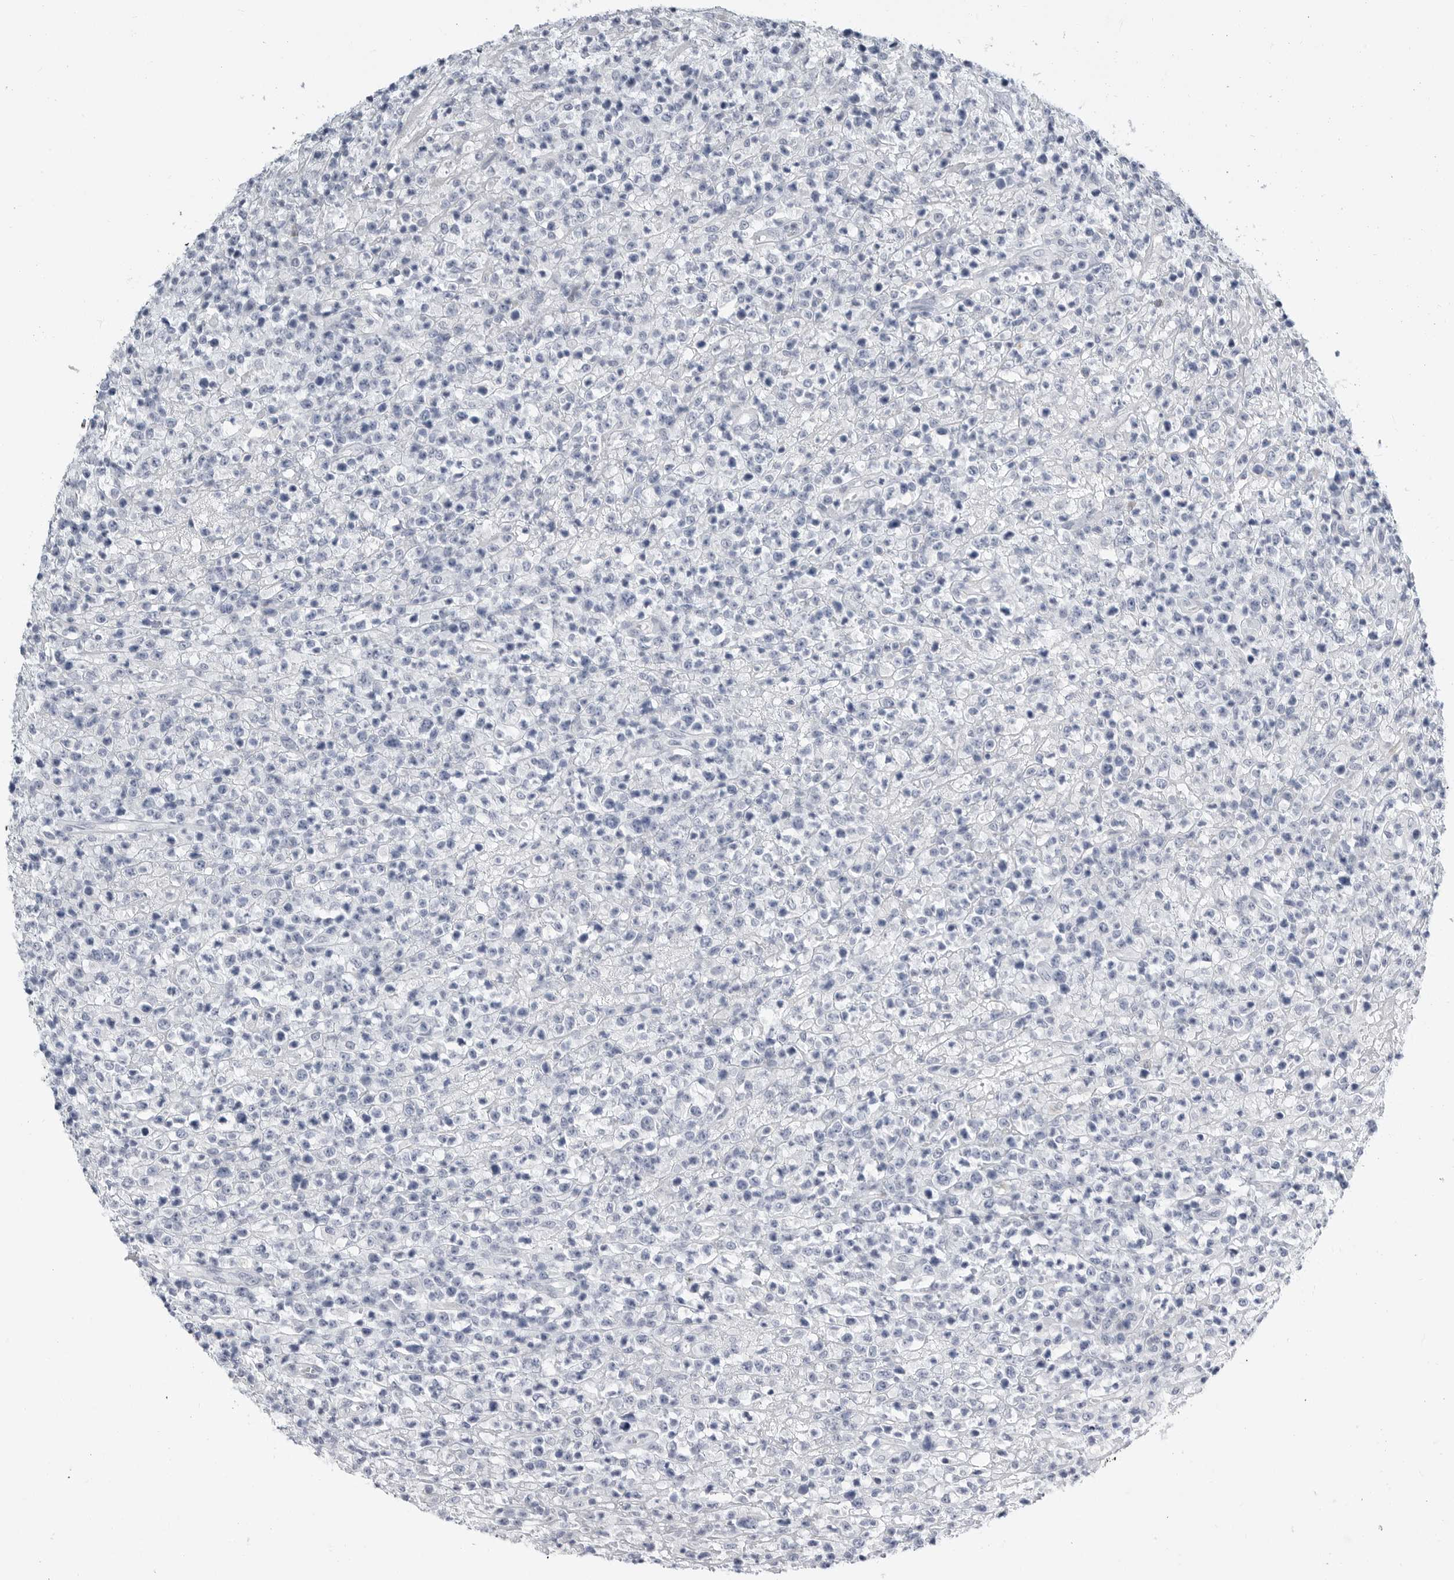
{"staining": {"intensity": "negative", "quantity": "none", "location": "none"}, "tissue": "lymphoma", "cell_type": "Tumor cells", "image_type": "cancer", "snomed": [{"axis": "morphology", "description": "Malignant lymphoma, non-Hodgkin's type, High grade"}, {"axis": "topography", "description": "Colon"}], "caption": "IHC of lymphoma exhibits no positivity in tumor cells. (DAB (3,3'-diaminobenzidine) immunohistochemistry (IHC) visualized using brightfield microscopy, high magnification).", "gene": "PLN", "patient": {"sex": "female", "age": 53}}